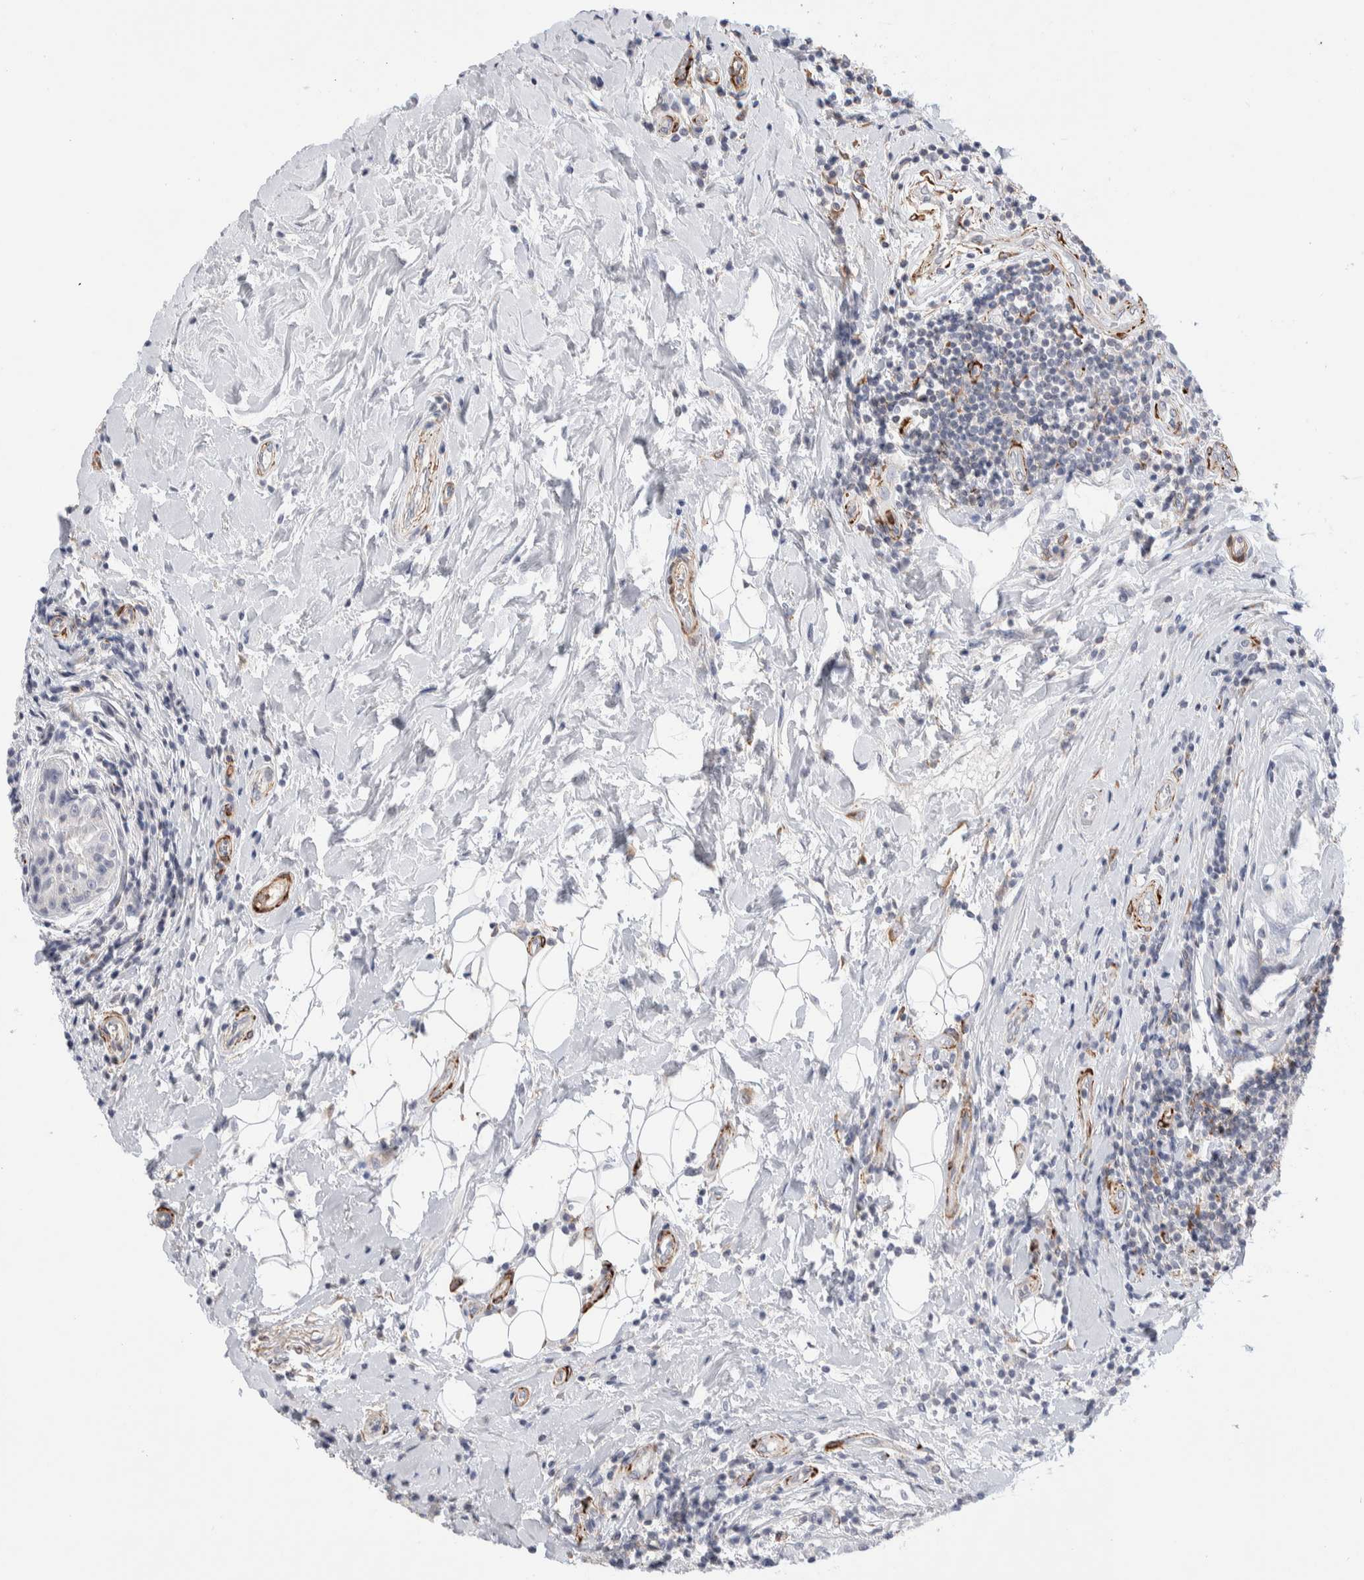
{"staining": {"intensity": "negative", "quantity": "none", "location": "none"}, "tissue": "breast cancer", "cell_type": "Tumor cells", "image_type": "cancer", "snomed": [{"axis": "morphology", "description": "Duct carcinoma"}, {"axis": "topography", "description": "Breast"}], "caption": "This is a image of IHC staining of breast cancer, which shows no expression in tumor cells.", "gene": "SEPTIN4", "patient": {"sex": "female", "age": 27}}